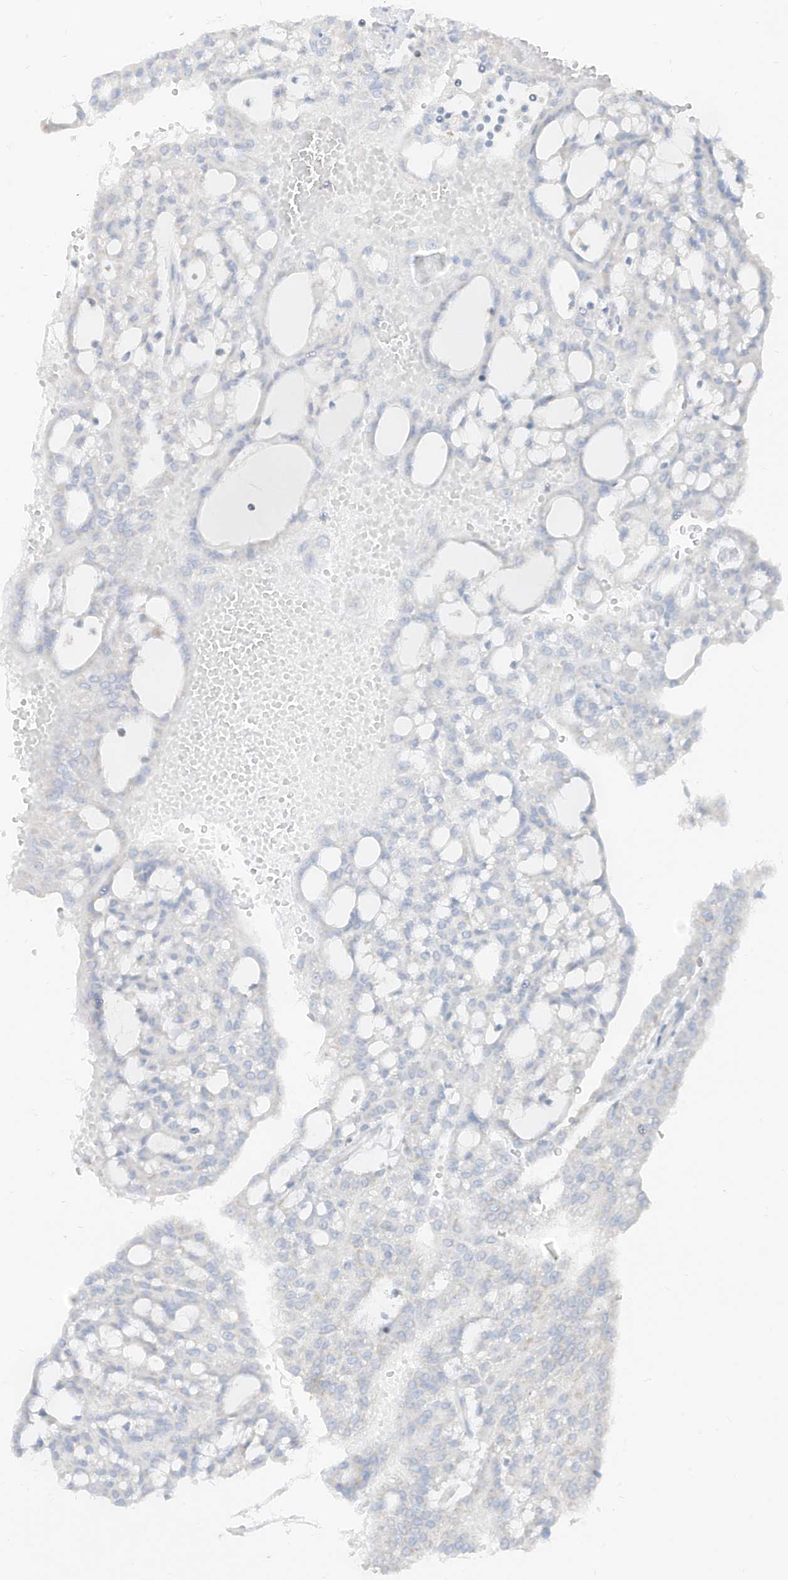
{"staining": {"intensity": "negative", "quantity": "none", "location": "none"}, "tissue": "renal cancer", "cell_type": "Tumor cells", "image_type": "cancer", "snomed": [{"axis": "morphology", "description": "Adenocarcinoma, NOS"}, {"axis": "topography", "description": "Kidney"}], "caption": "Immunohistochemistry micrograph of neoplastic tissue: renal cancer stained with DAB (3,3'-diaminobenzidine) shows no significant protein expression in tumor cells.", "gene": "ETHE1", "patient": {"sex": "male", "age": 63}}